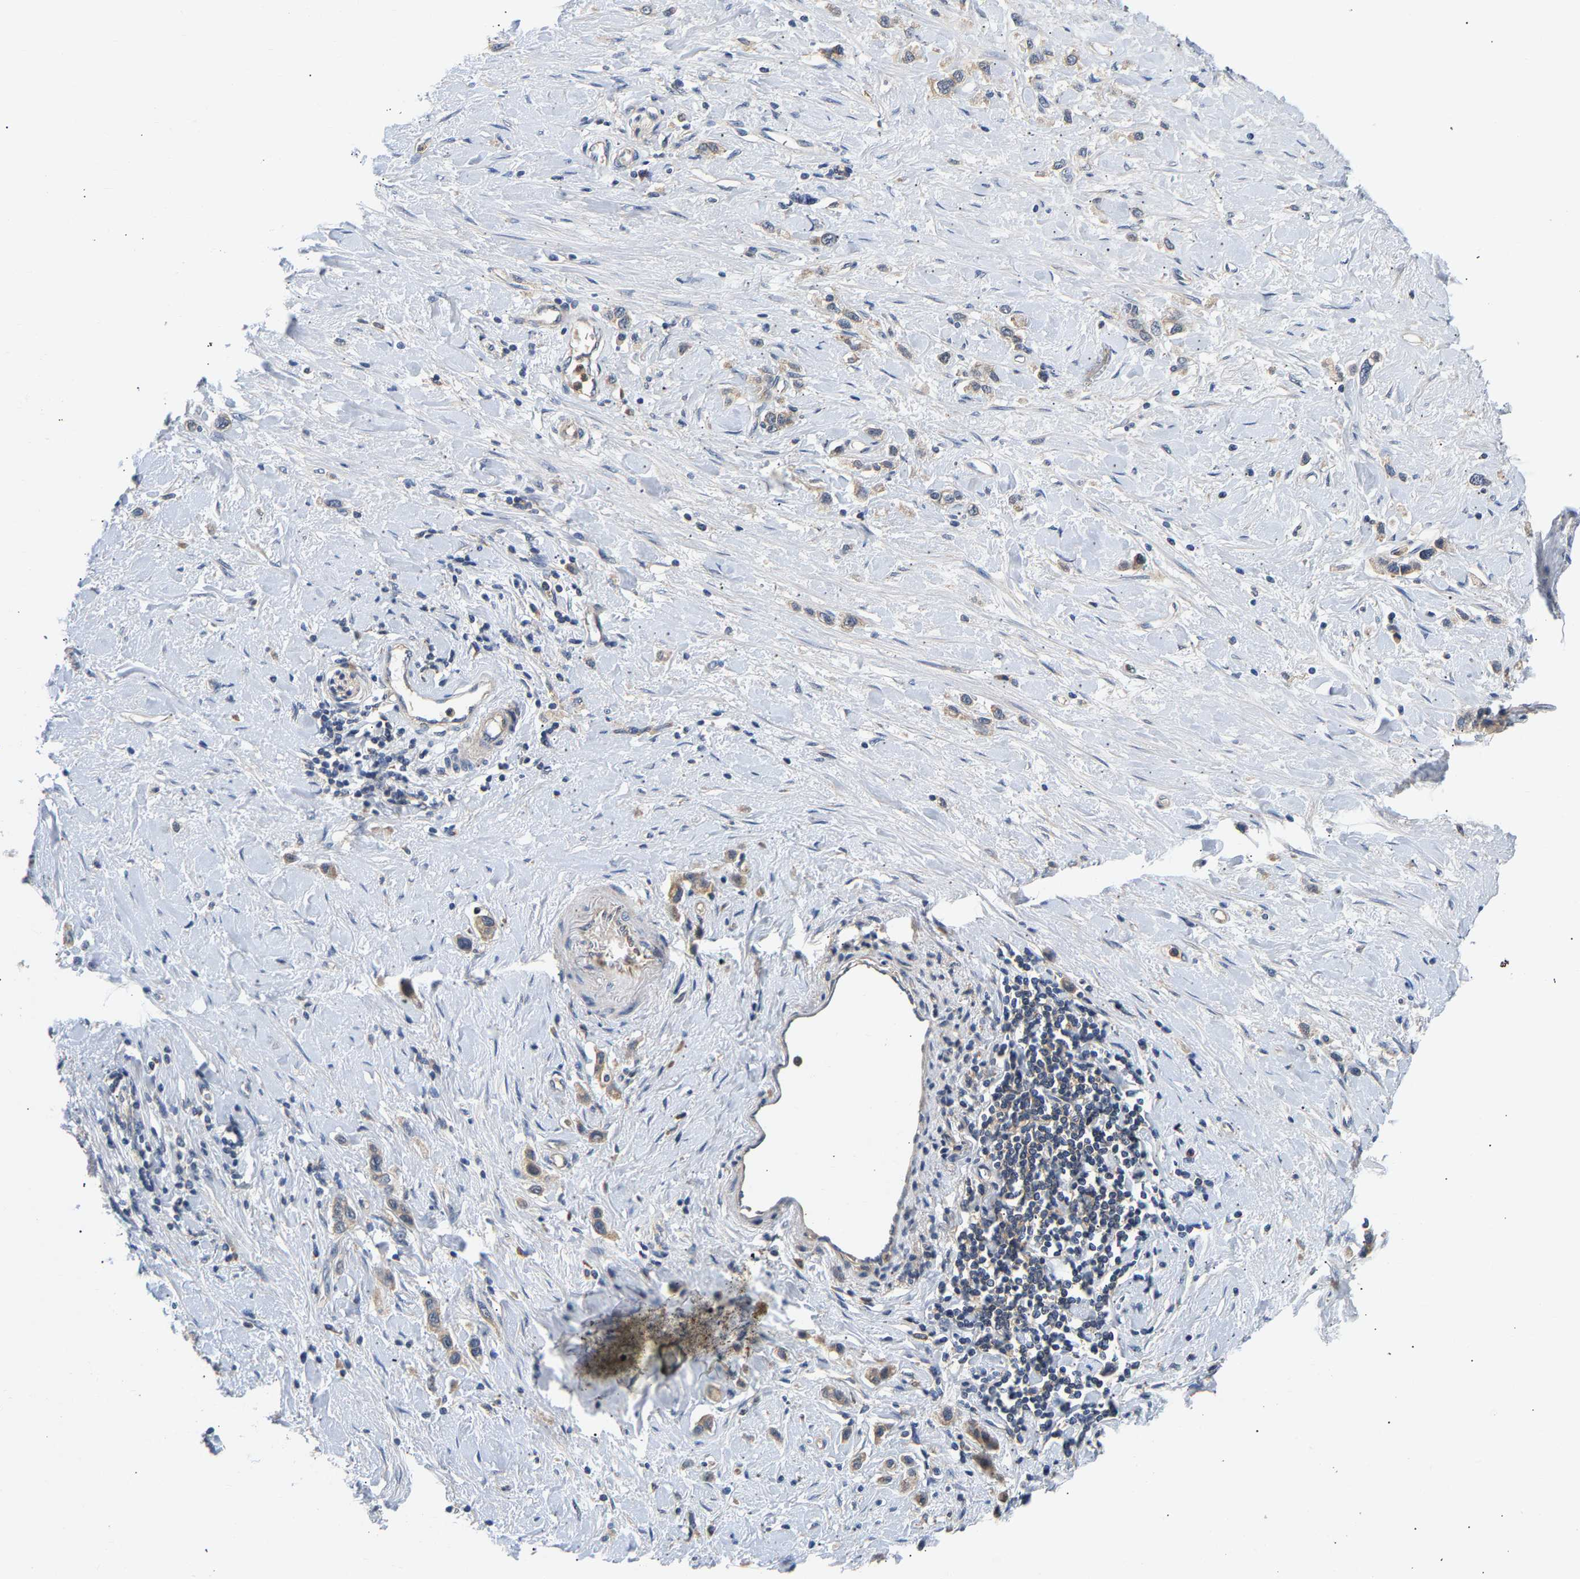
{"staining": {"intensity": "weak", "quantity": ">75%", "location": "cytoplasmic/membranous"}, "tissue": "stomach cancer", "cell_type": "Tumor cells", "image_type": "cancer", "snomed": [{"axis": "morphology", "description": "Adenocarcinoma, NOS"}, {"axis": "topography", "description": "Stomach"}], "caption": "IHC (DAB) staining of stomach cancer exhibits weak cytoplasmic/membranous protein positivity in approximately >75% of tumor cells.", "gene": "PPID", "patient": {"sex": "female", "age": 65}}